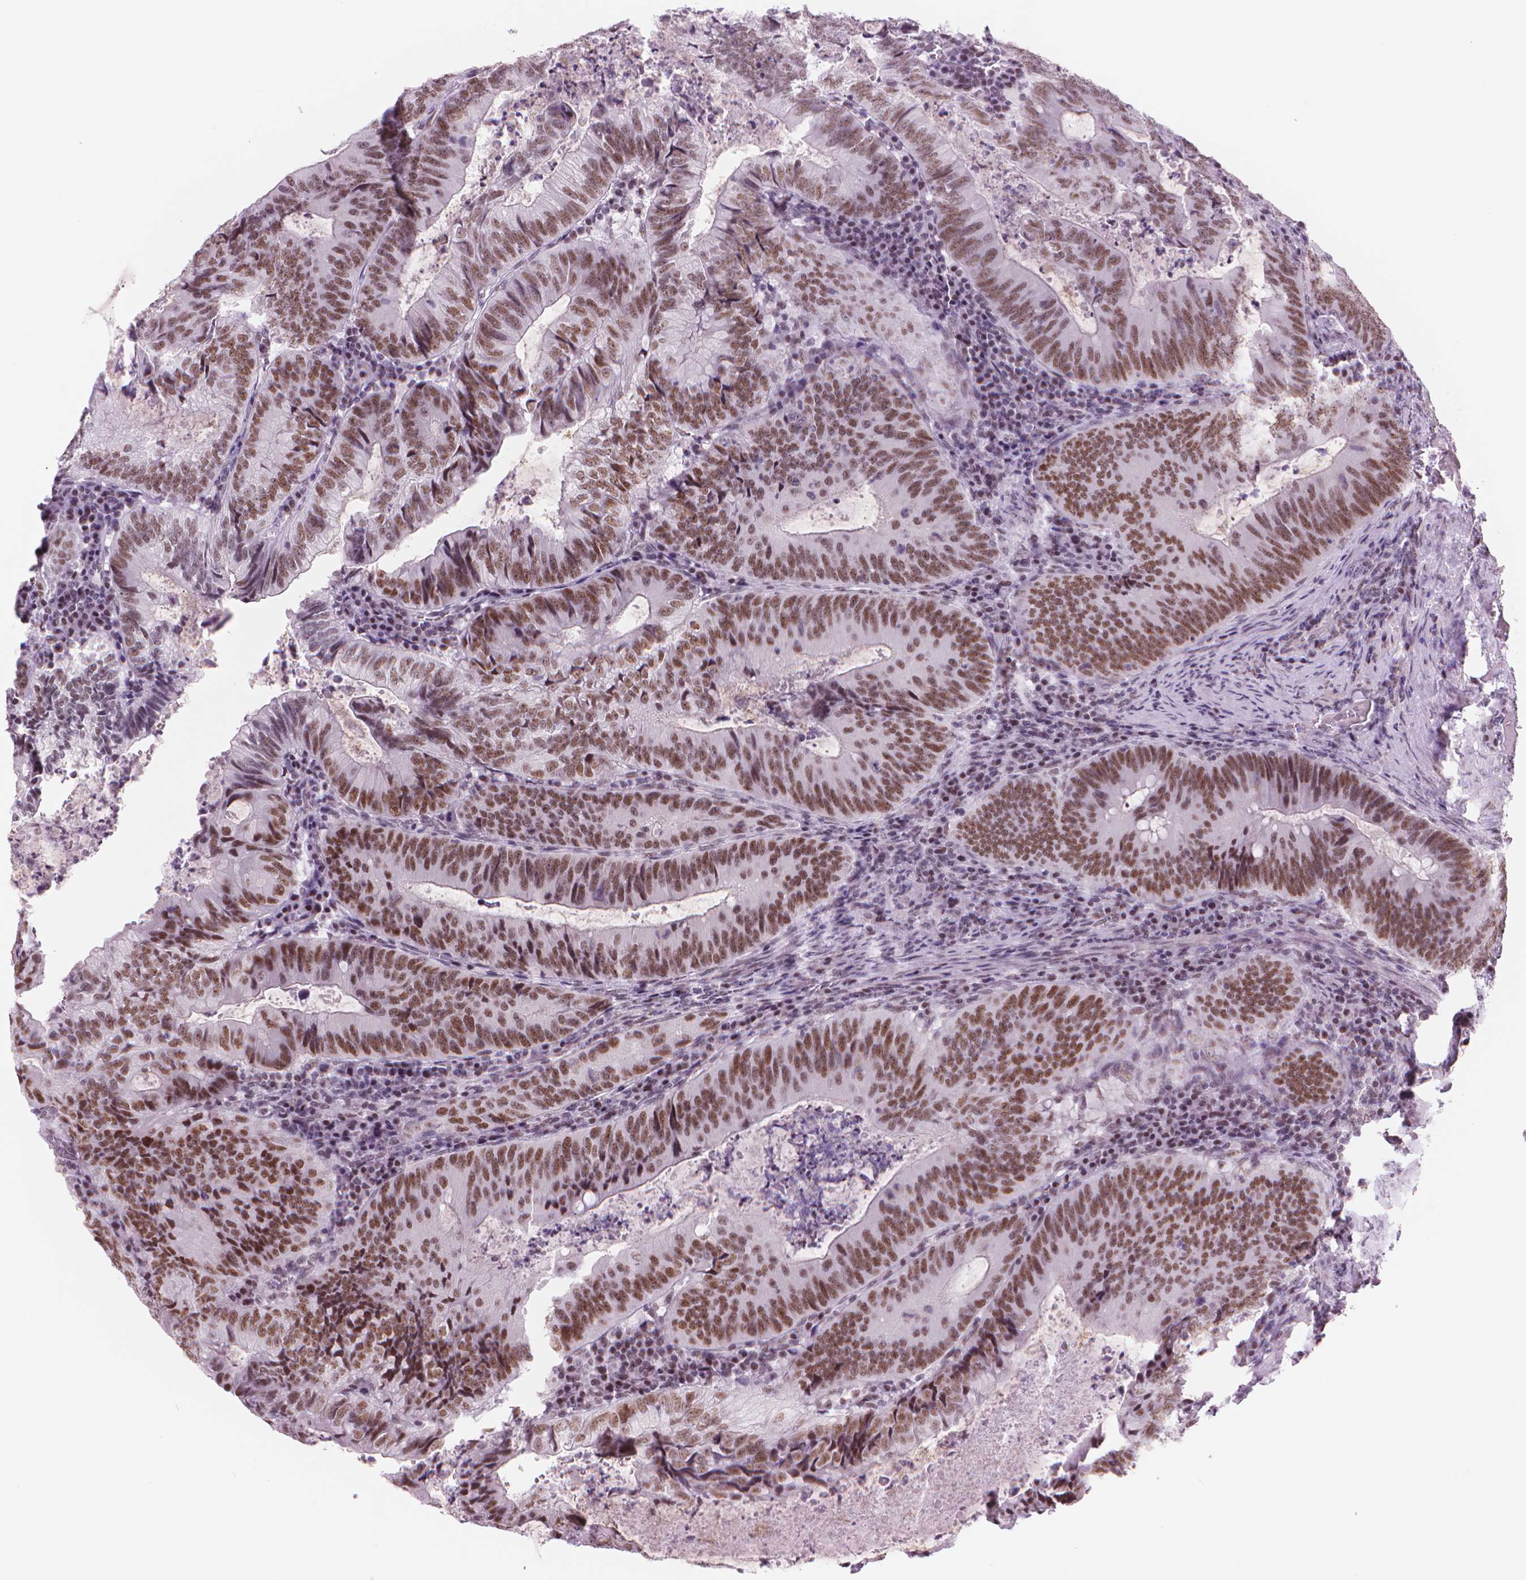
{"staining": {"intensity": "moderate", "quantity": ">75%", "location": "nuclear"}, "tissue": "colorectal cancer", "cell_type": "Tumor cells", "image_type": "cancer", "snomed": [{"axis": "morphology", "description": "Adenocarcinoma, NOS"}, {"axis": "topography", "description": "Colon"}], "caption": "This photomicrograph exhibits immunohistochemistry (IHC) staining of colorectal cancer (adenocarcinoma), with medium moderate nuclear staining in approximately >75% of tumor cells.", "gene": "POLR3D", "patient": {"sex": "male", "age": 67}}